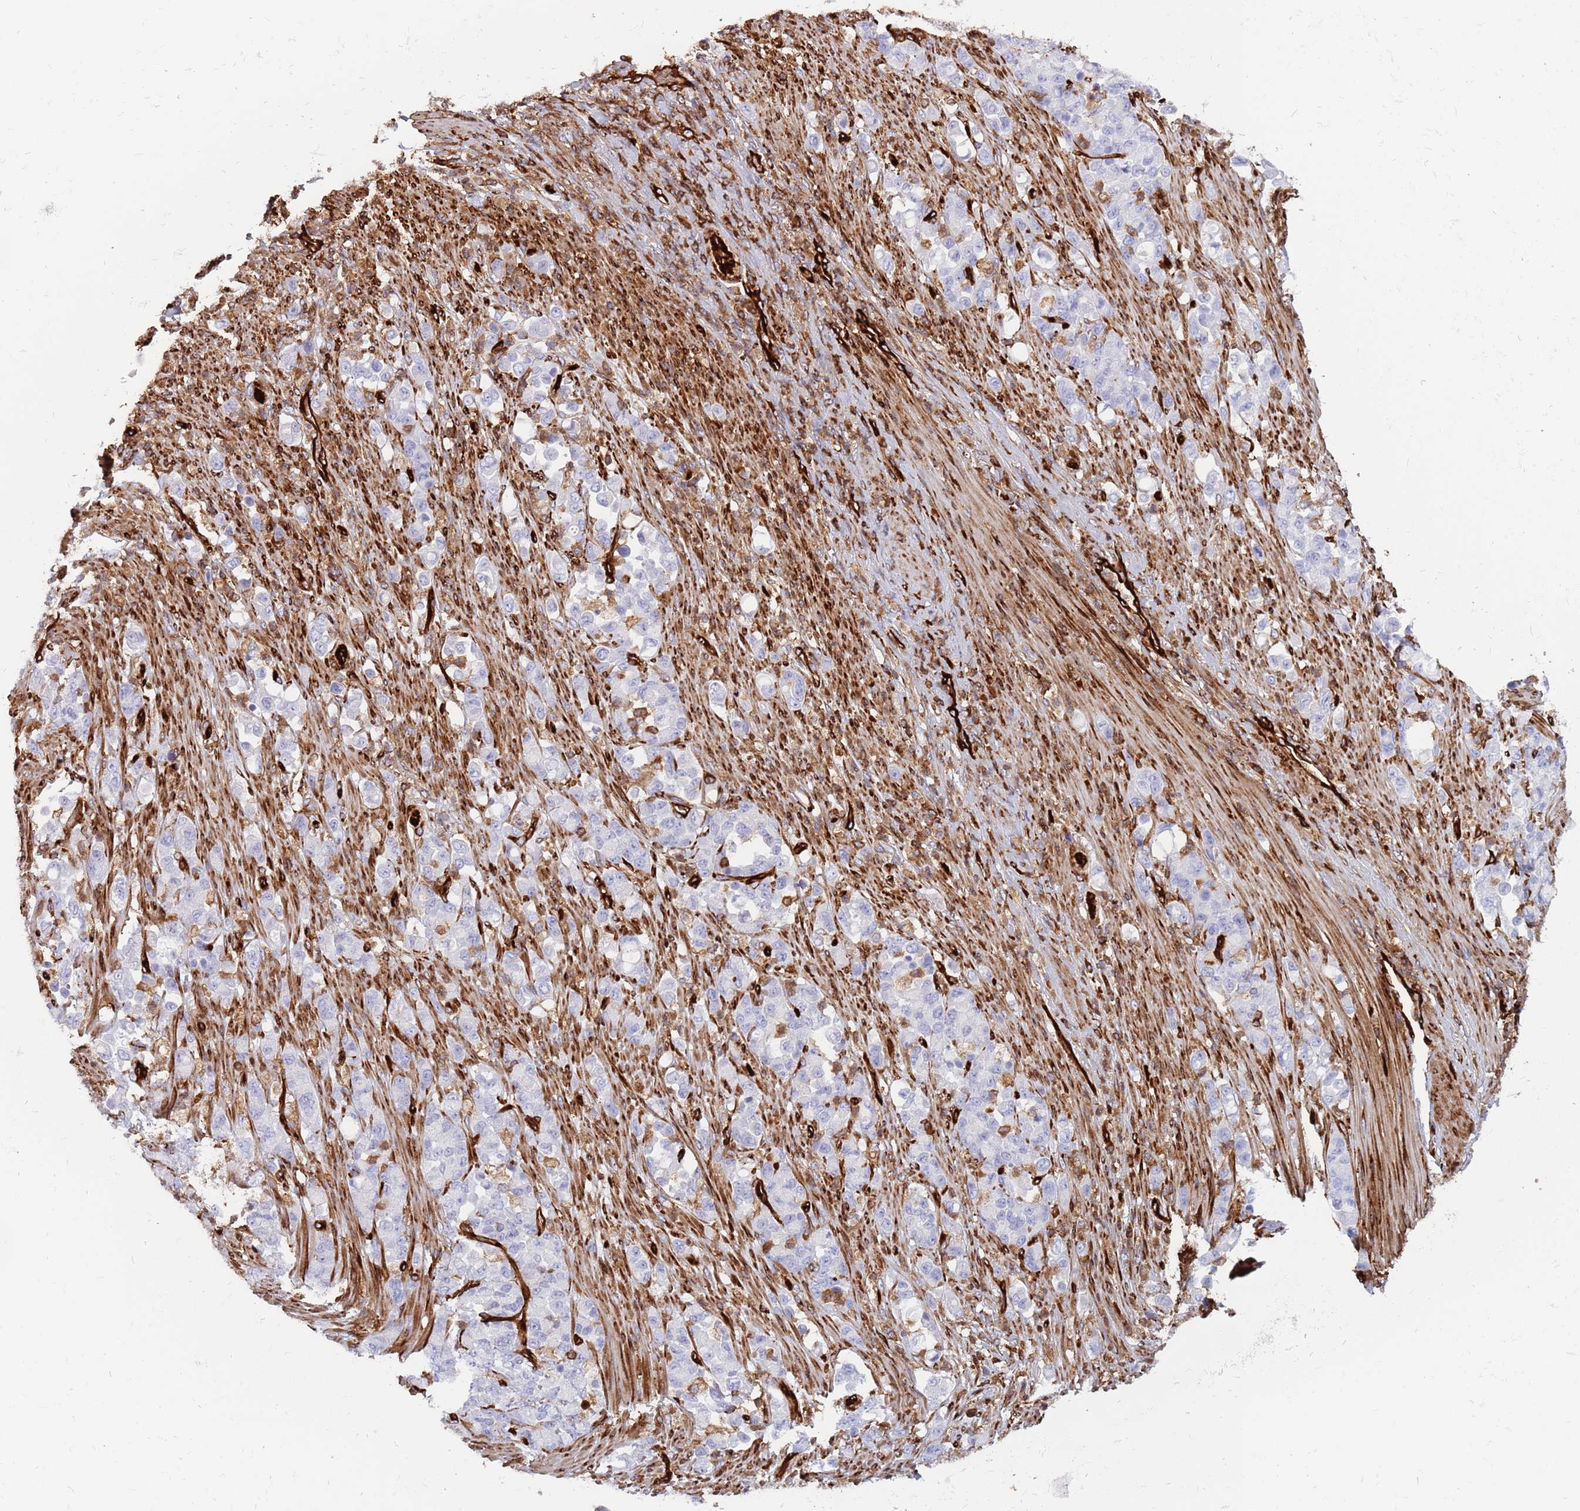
{"staining": {"intensity": "negative", "quantity": "none", "location": "none"}, "tissue": "stomach cancer", "cell_type": "Tumor cells", "image_type": "cancer", "snomed": [{"axis": "morphology", "description": "Normal tissue, NOS"}, {"axis": "morphology", "description": "Adenocarcinoma, NOS"}, {"axis": "topography", "description": "Stomach"}], "caption": "Stomach cancer (adenocarcinoma) stained for a protein using immunohistochemistry displays no expression tumor cells.", "gene": "KBTBD7", "patient": {"sex": "female", "age": 79}}